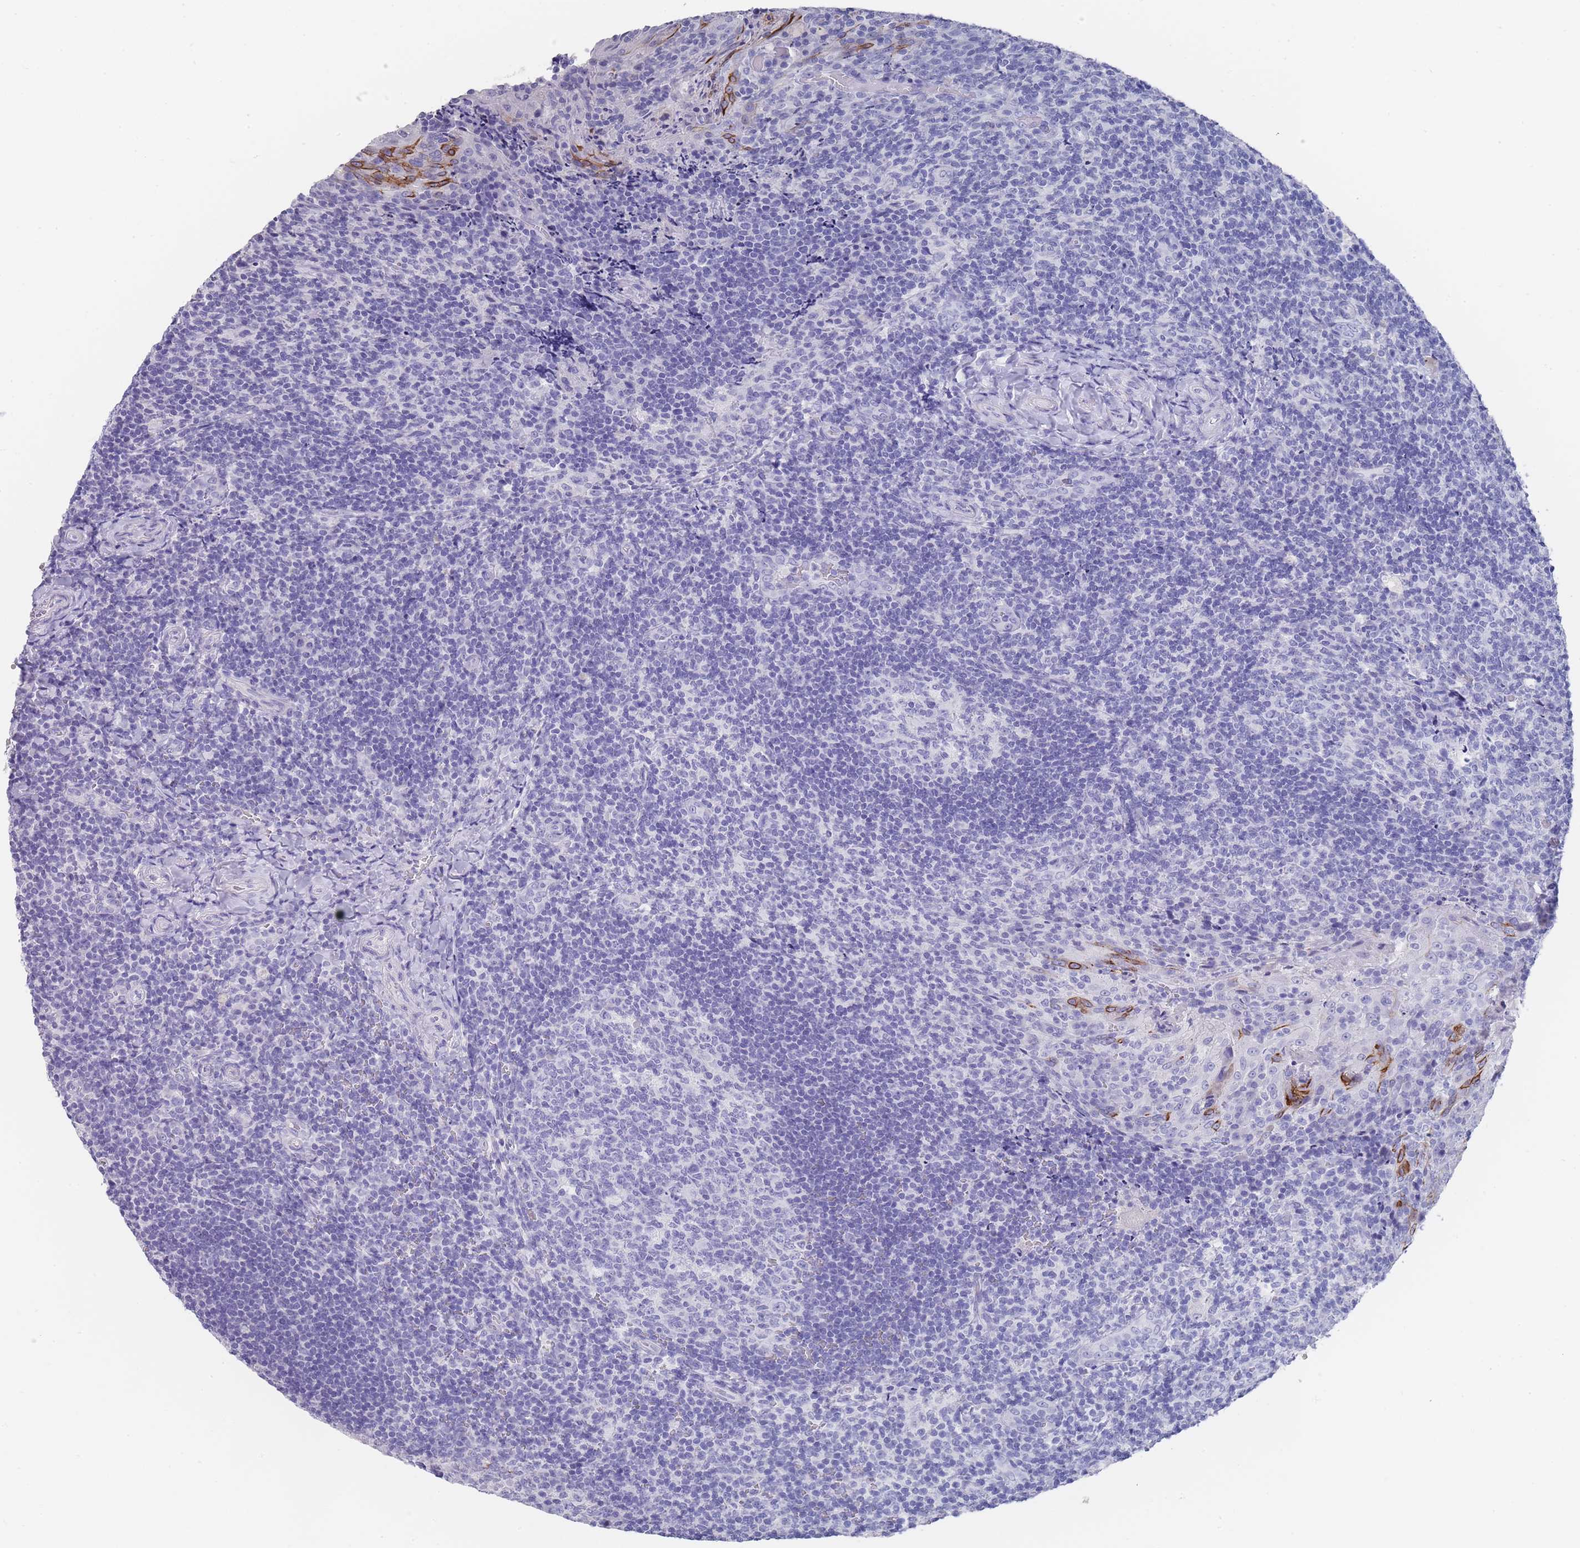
{"staining": {"intensity": "negative", "quantity": "none", "location": "none"}, "tissue": "tonsil", "cell_type": "Germinal center cells", "image_type": "normal", "snomed": [{"axis": "morphology", "description": "Normal tissue, NOS"}, {"axis": "topography", "description": "Tonsil"}], "caption": "This is an IHC photomicrograph of unremarkable tonsil. There is no expression in germinal center cells.", "gene": "RAB2B", "patient": {"sex": "male", "age": 17}}